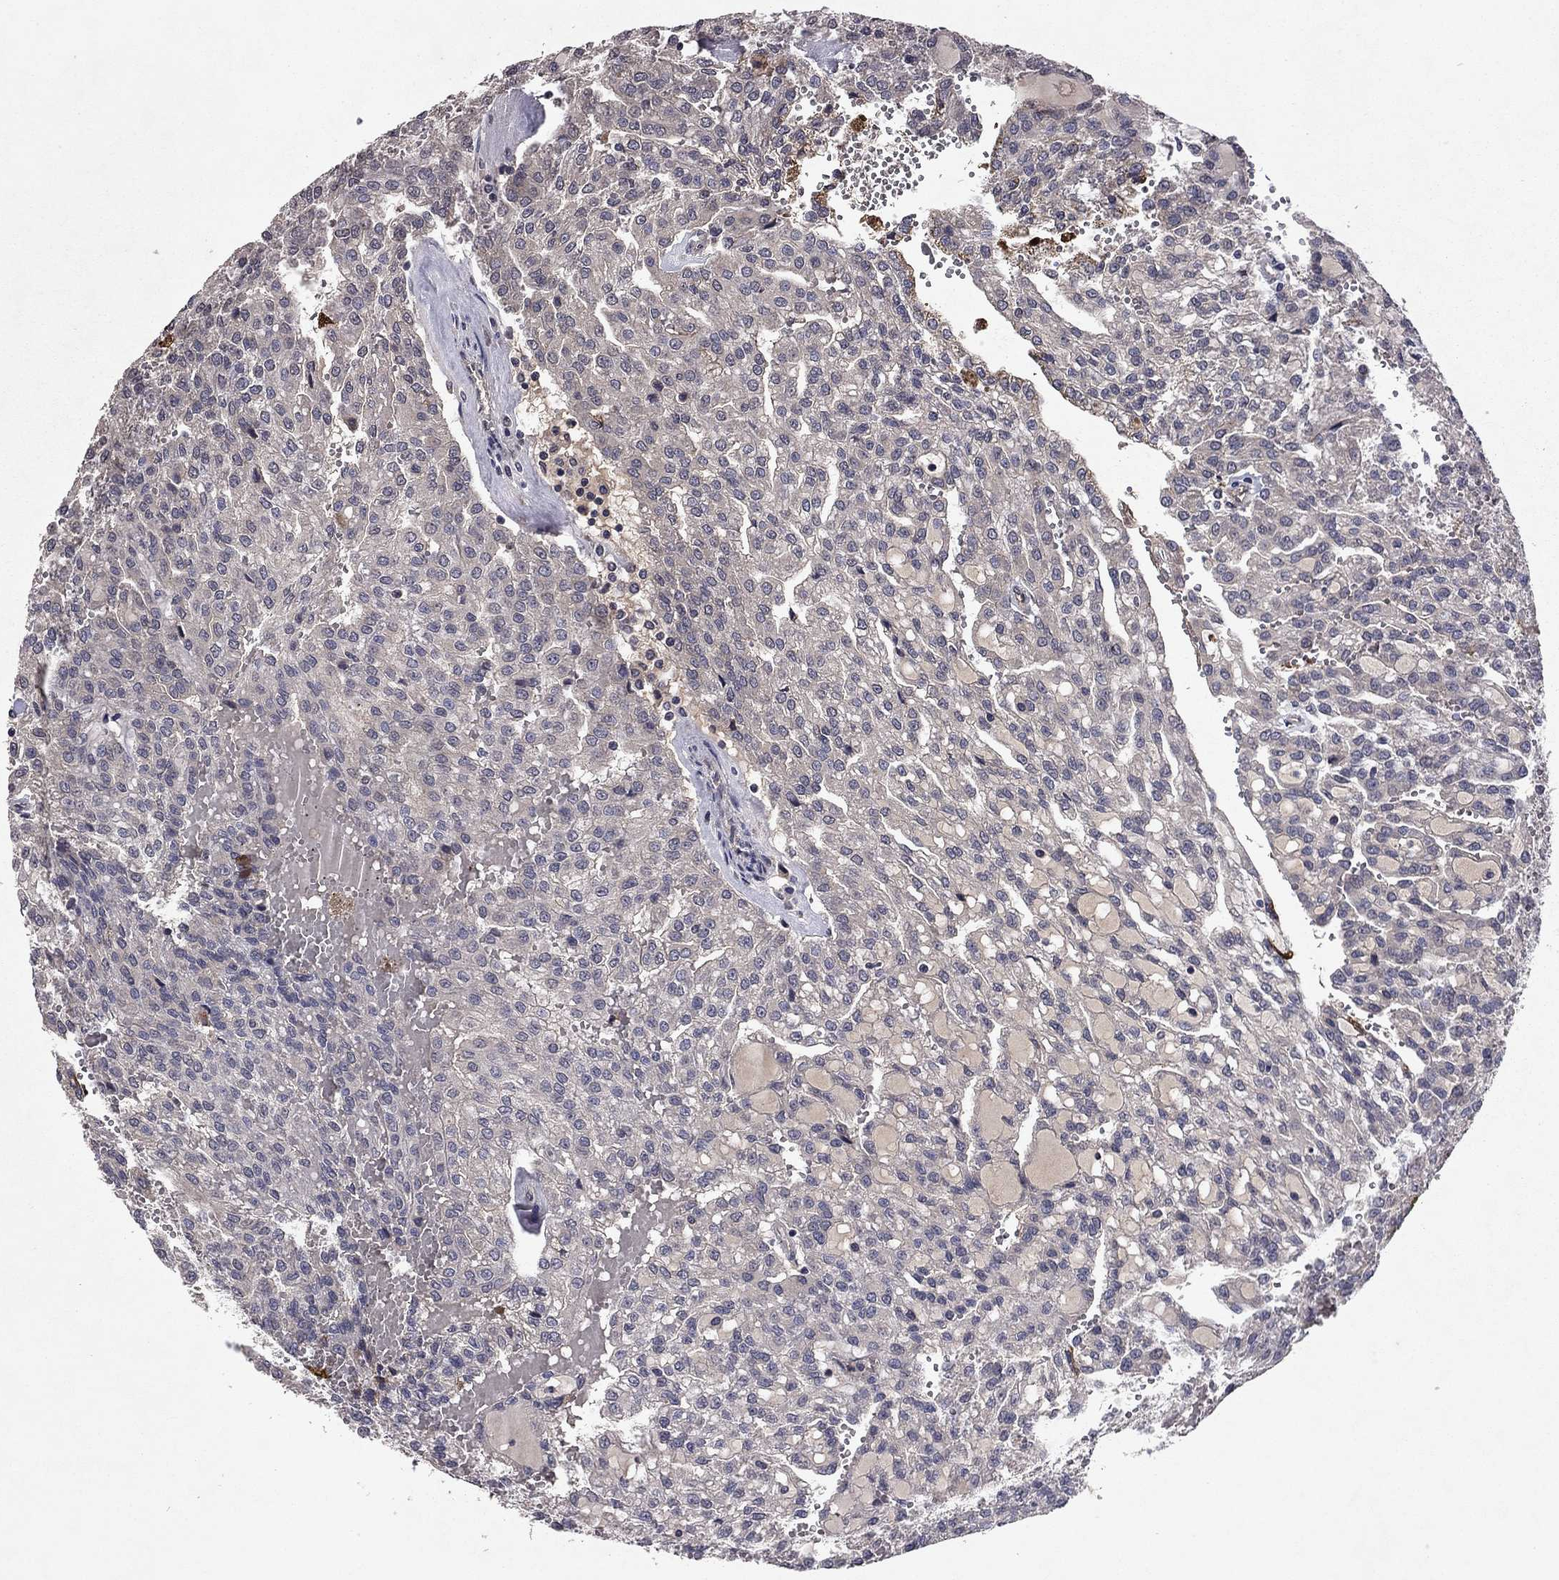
{"staining": {"intensity": "negative", "quantity": "none", "location": "none"}, "tissue": "renal cancer", "cell_type": "Tumor cells", "image_type": "cancer", "snomed": [{"axis": "morphology", "description": "Adenocarcinoma, NOS"}, {"axis": "topography", "description": "Kidney"}], "caption": "Immunohistochemistry (IHC) image of neoplastic tissue: adenocarcinoma (renal) stained with DAB (3,3'-diaminobenzidine) demonstrates no significant protein positivity in tumor cells.", "gene": "PROS1", "patient": {"sex": "male", "age": 63}}